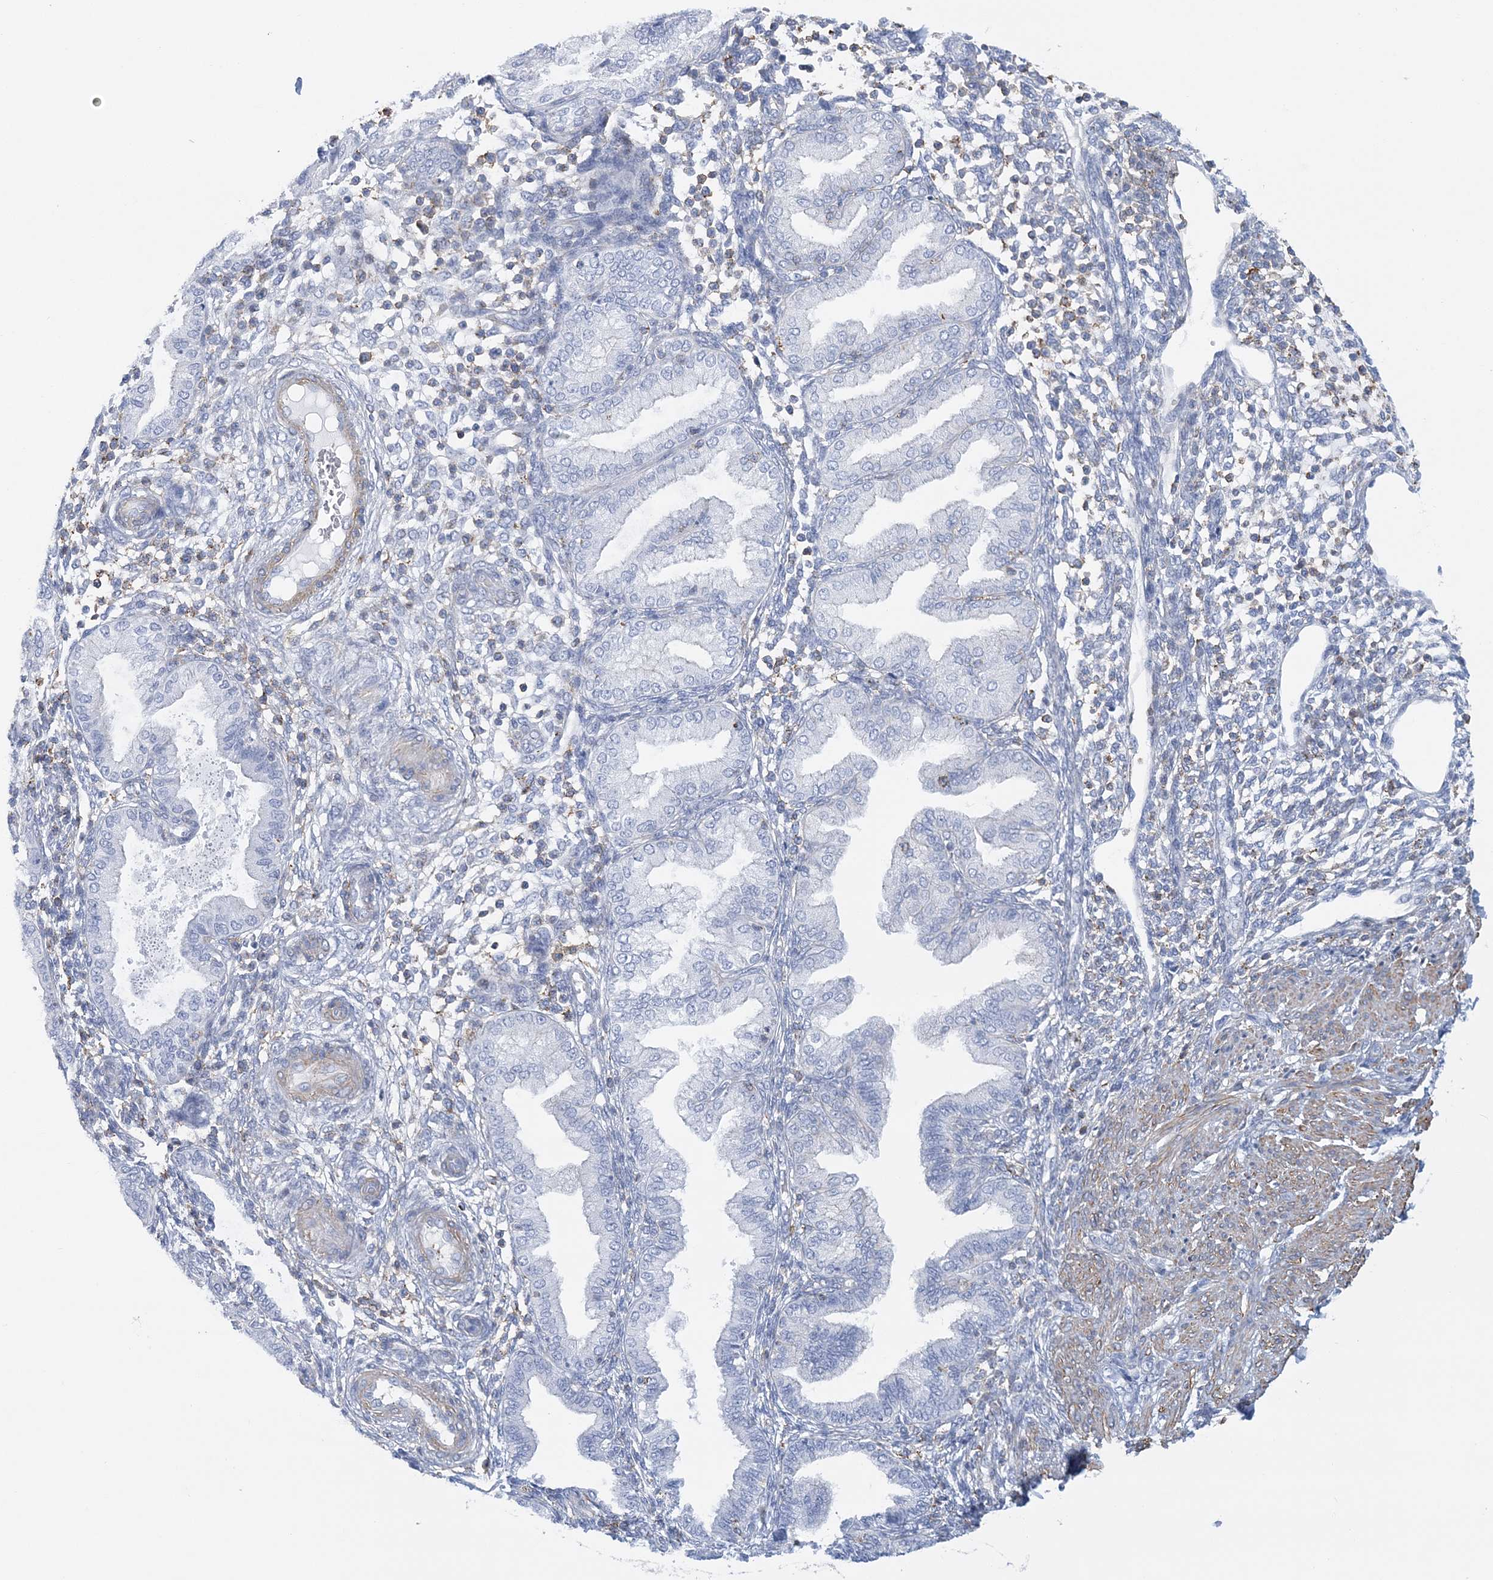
{"staining": {"intensity": "negative", "quantity": "none", "location": "none"}, "tissue": "endometrium", "cell_type": "Cells in endometrial stroma", "image_type": "normal", "snomed": [{"axis": "morphology", "description": "Normal tissue, NOS"}, {"axis": "topography", "description": "Endometrium"}], "caption": "Cells in endometrial stroma show no significant protein expression in unremarkable endometrium. (DAB immunohistochemistry (IHC) with hematoxylin counter stain).", "gene": "C11orf21", "patient": {"sex": "female", "age": 53}}